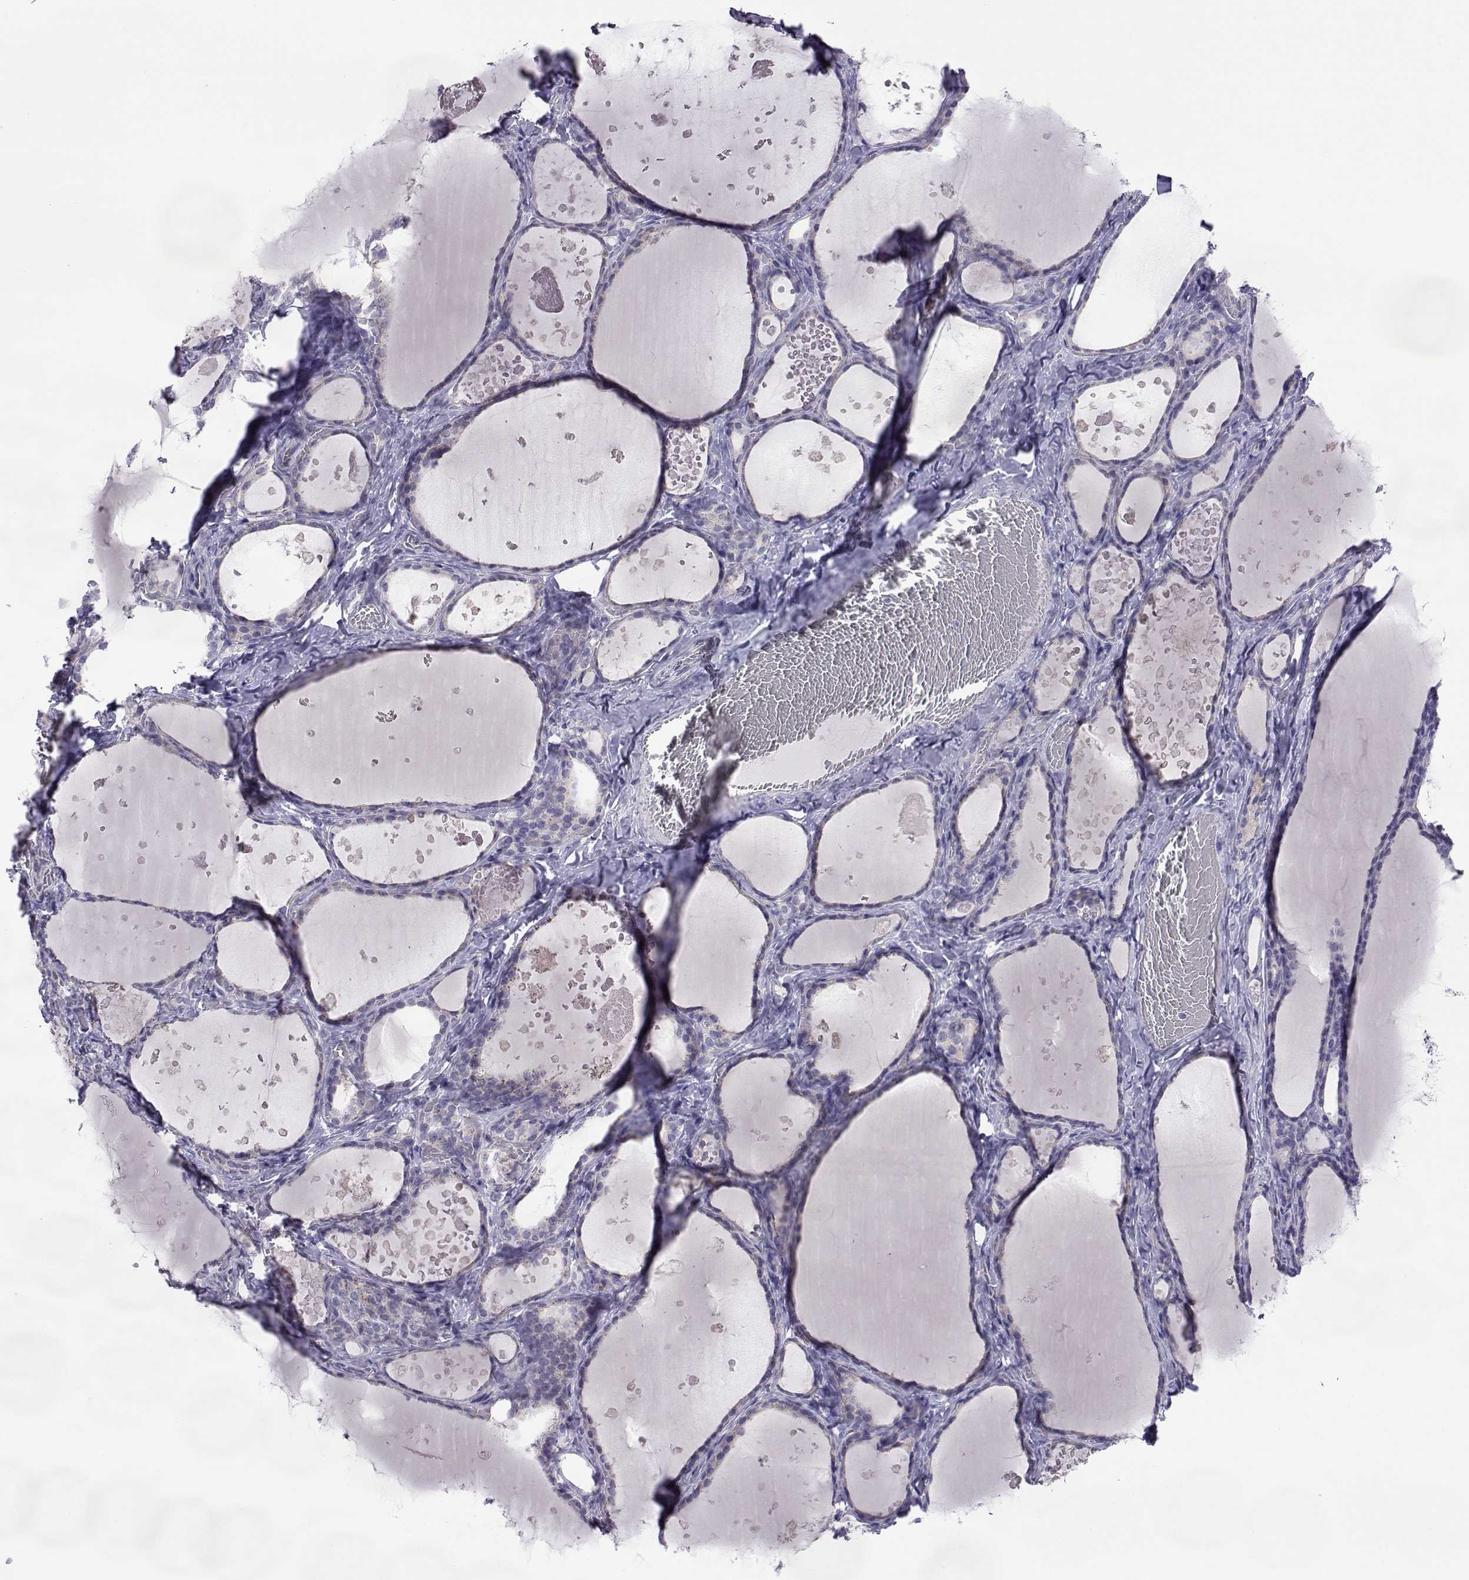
{"staining": {"intensity": "negative", "quantity": "none", "location": "none"}, "tissue": "thyroid gland", "cell_type": "Glandular cells", "image_type": "normal", "snomed": [{"axis": "morphology", "description": "Normal tissue, NOS"}, {"axis": "topography", "description": "Thyroid gland"}], "caption": "An immunohistochemistry histopathology image of normal thyroid gland is shown. There is no staining in glandular cells of thyroid gland. (DAB immunohistochemistry visualized using brightfield microscopy, high magnification).", "gene": "COL22A1", "patient": {"sex": "female", "age": 56}}